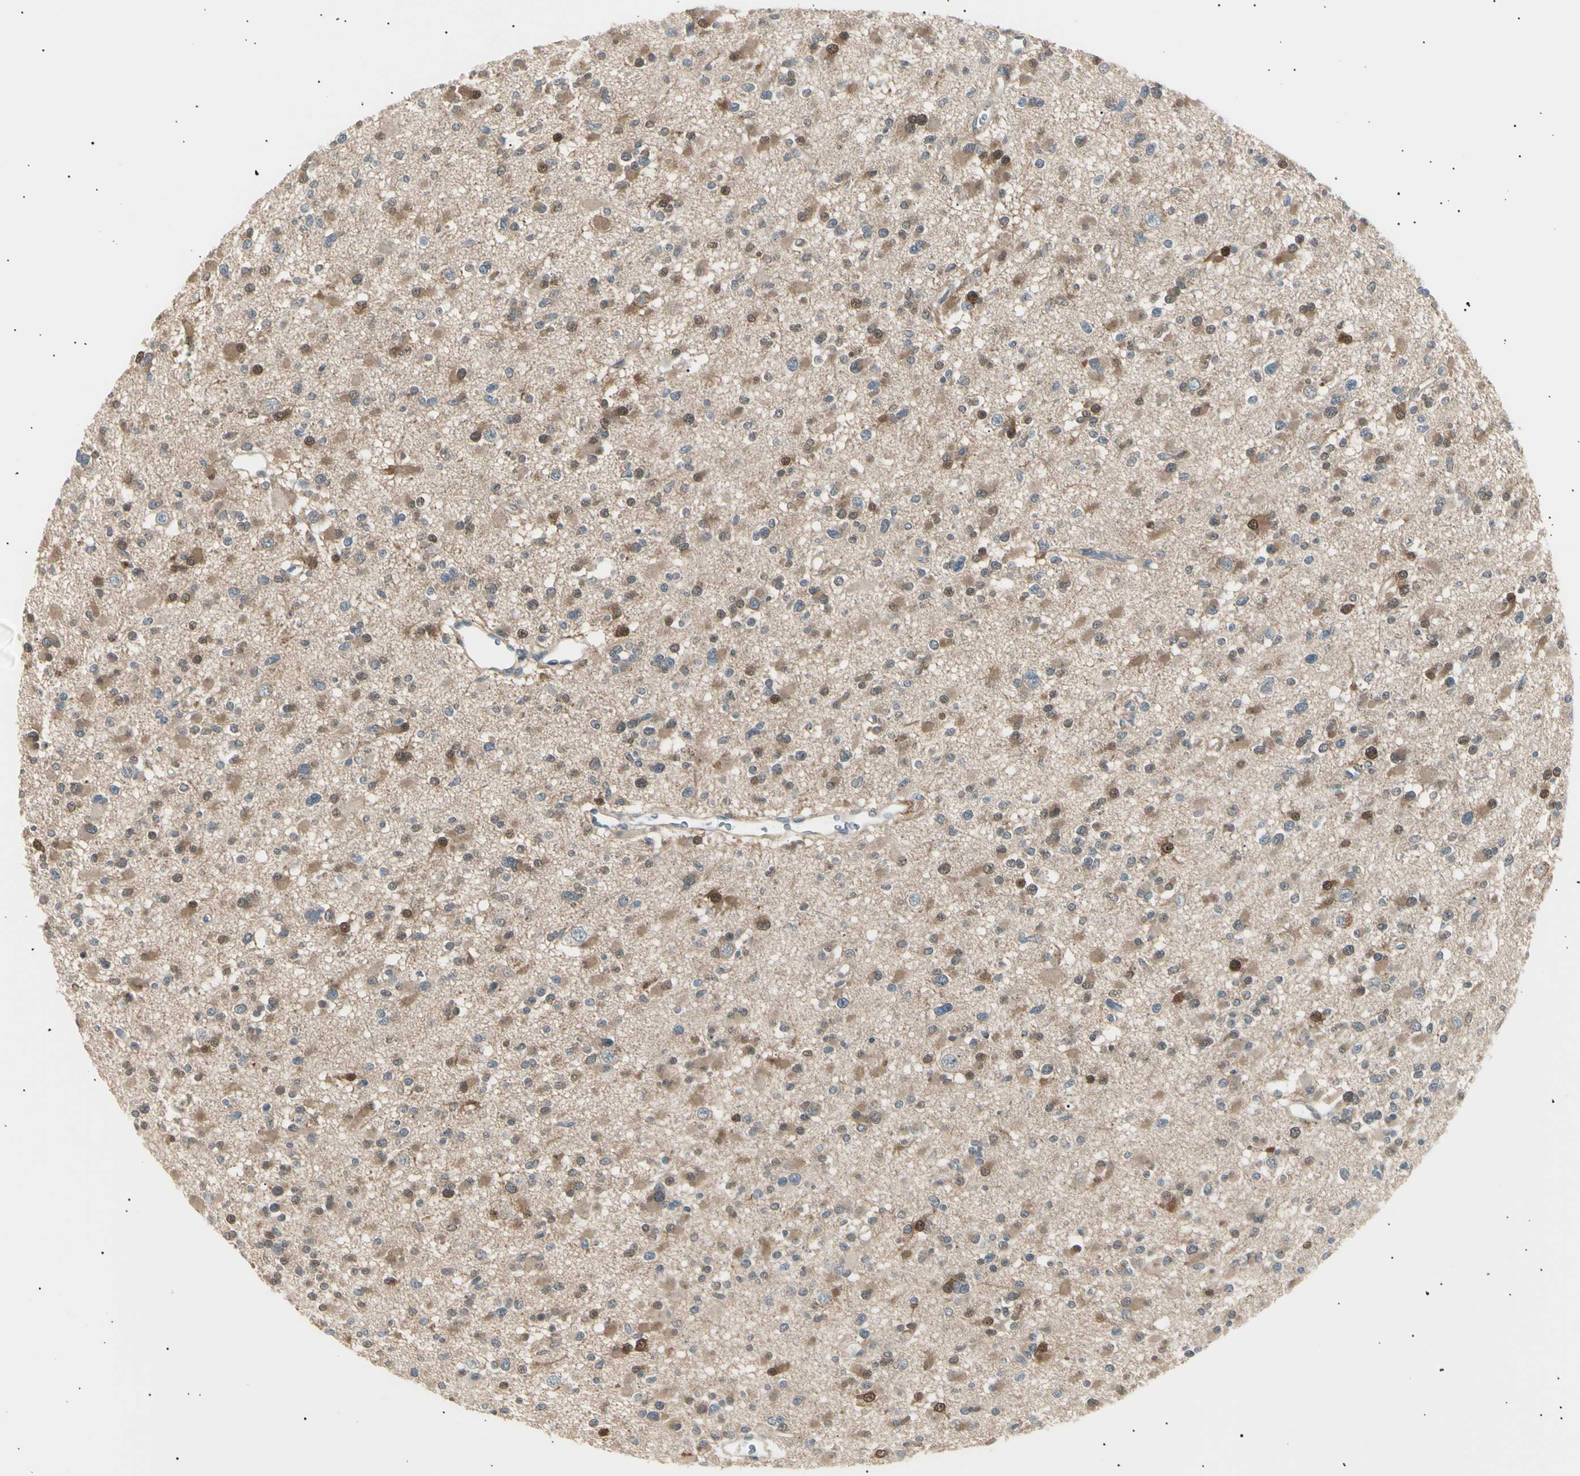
{"staining": {"intensity": "moderate", "quantity": "25%-75%", "location": "cytoplasmic/membranous,nuclear"}, "tissue": "glioma", "cell_type": "Tumor cells", "image_type": "cancer", "snomed": [{"axis": "morphology", "description": "Glioma, malignant, Low grade"}, {"axis": "topography", "description": "Brain"}], "caption": "Tumor cells display medium levels of moderate cytoplasmic/membranous and nuclear positivity in approximately 25%-75% of cells in human malignant low-grade glioma.", "gene": "LHPP", "patient": {"sex": "female", "age": 22}}